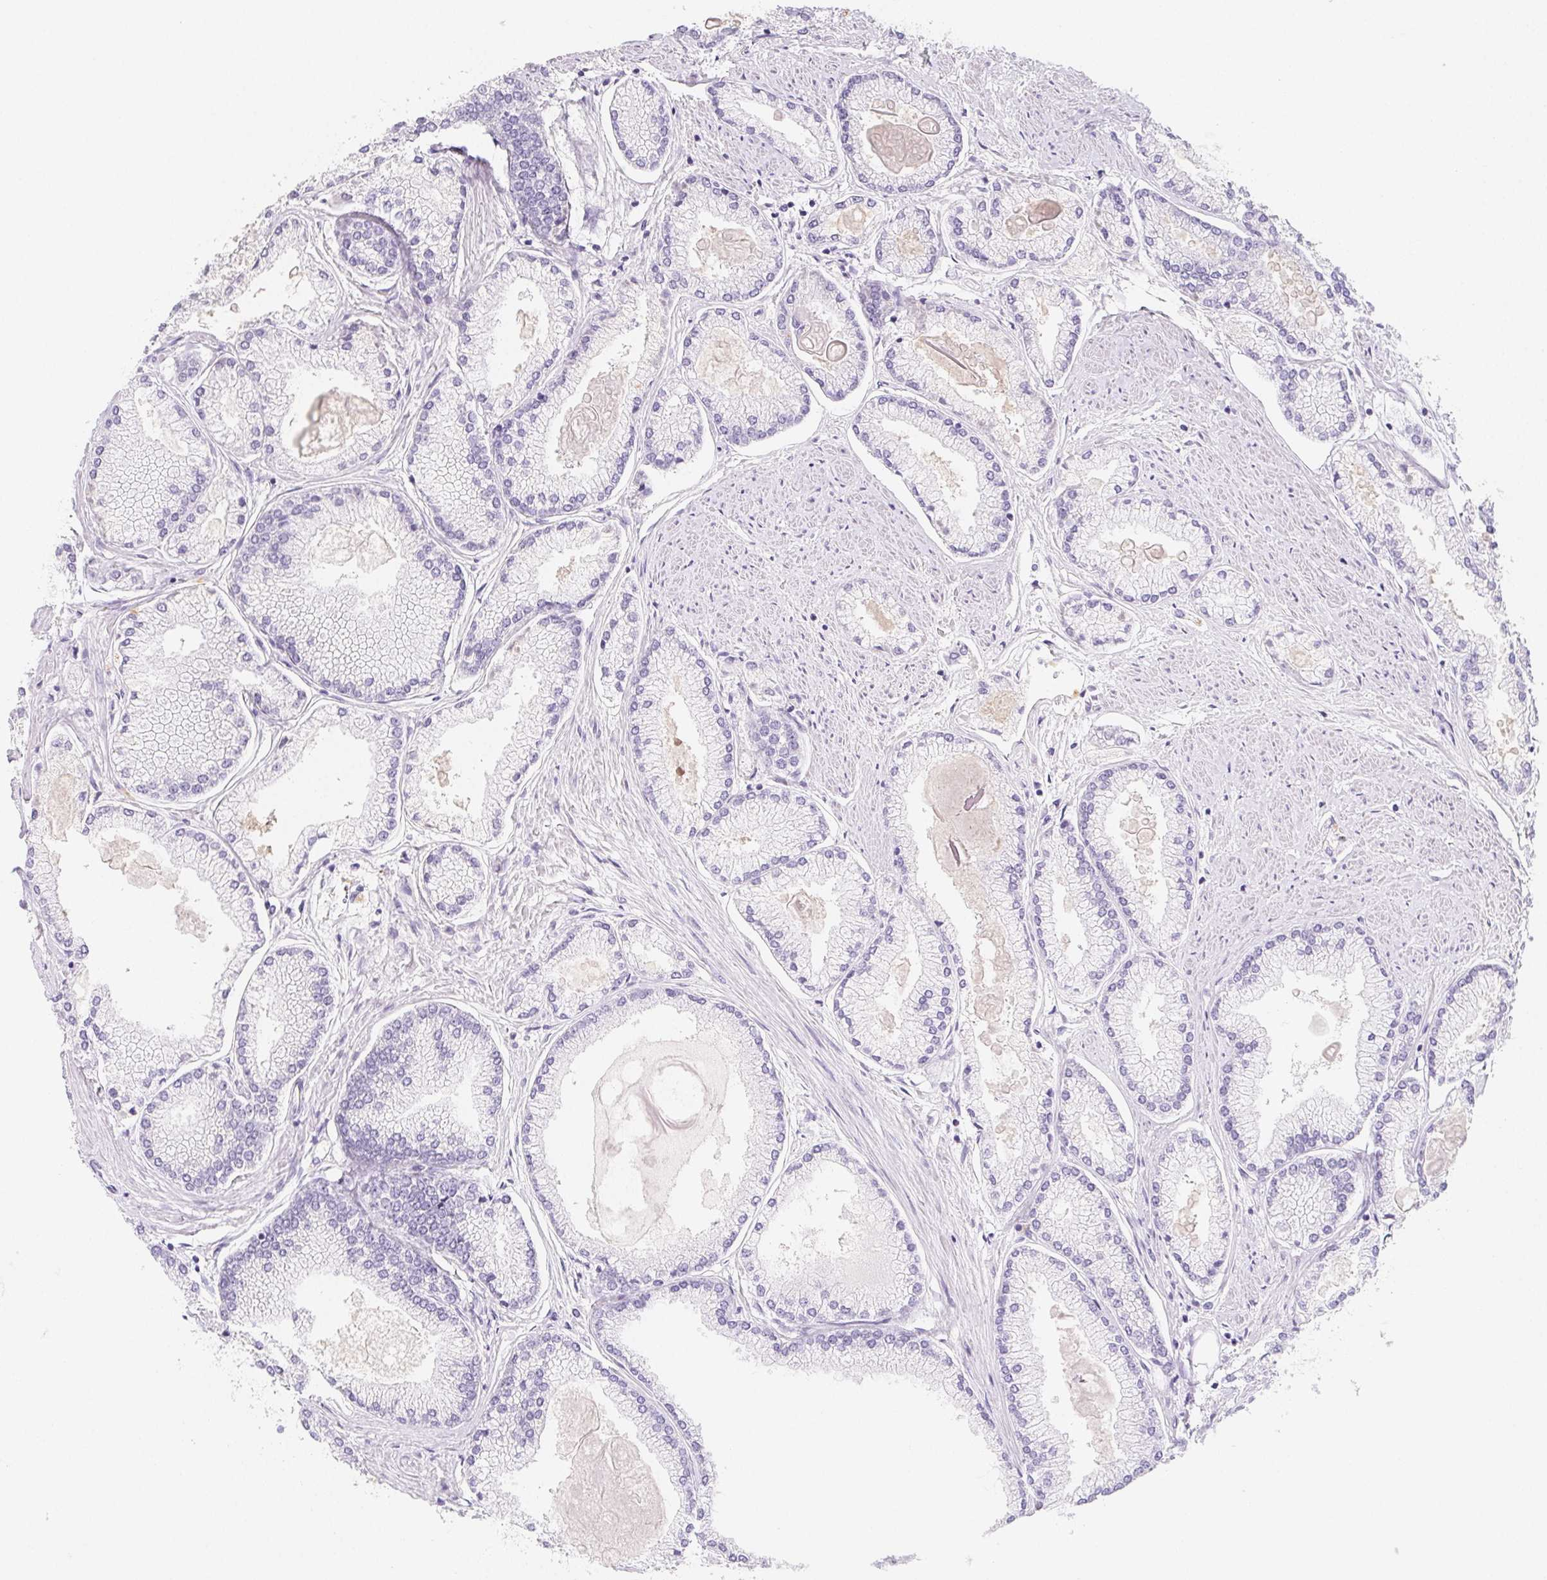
{"staining": {"intensity": "negative", "quantity": "none", "location": "none"}, "tissue": "prostate cancer", "cell_type": "Tumor cells", "image_type": "cancer", "snomed": [{"axis": "morphology", "description": "Adenocarcinoma, High grade"}, {"axis": "topography", "description": "Prostate"}], "caption": "Immunohistochemical staining of human prostate cancer exhibits no significant expression in tumor cells. (DAB (3,3'-diaminobenzidine) IHC visualized using brightfield microscopy, high magnification).", "gene": "ITIH2", "patient": {"sex": "male", "age": 68}}